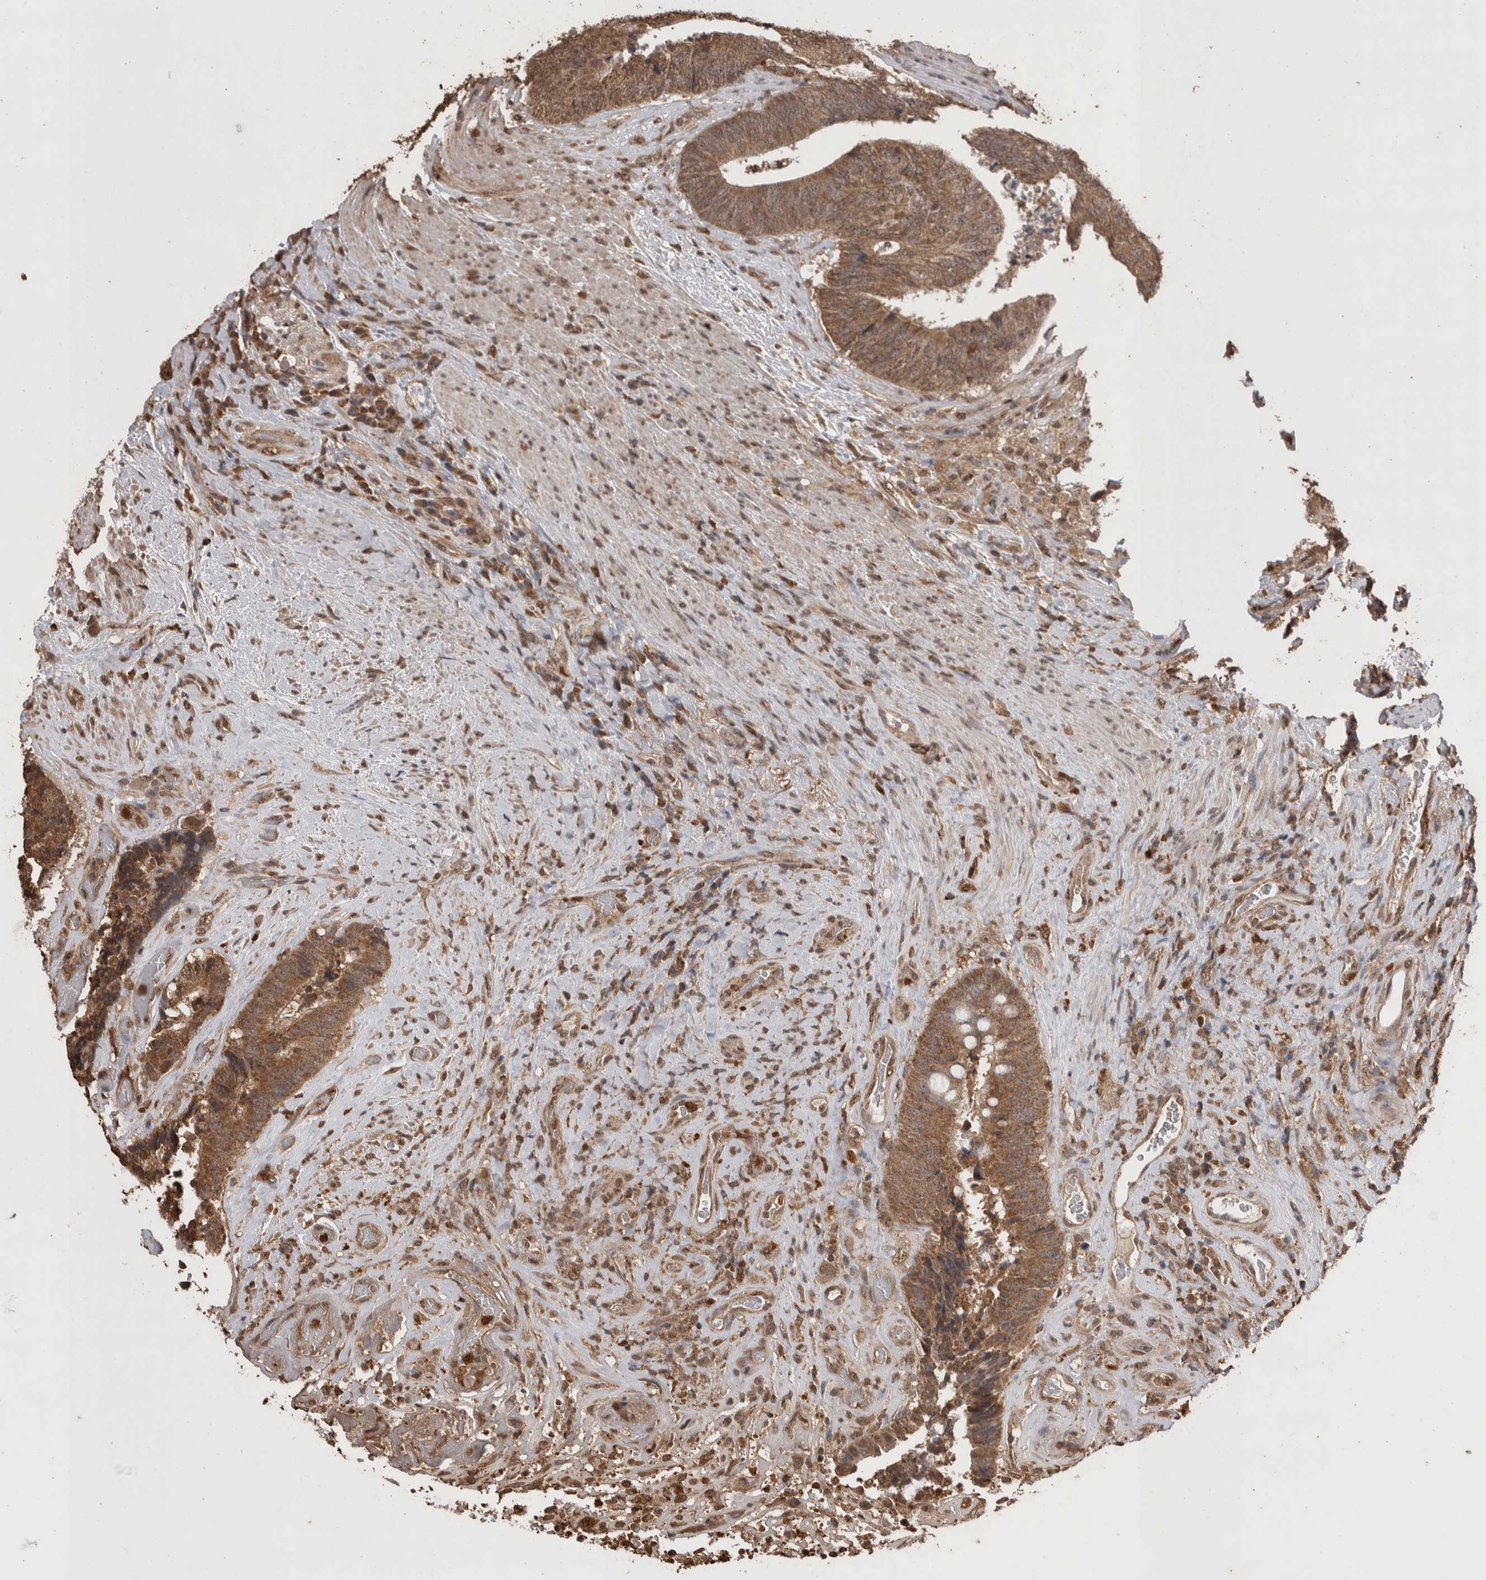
{"staining": {"intensity": "moderate", "quantity": ">75%", "location": "cytoplasmic/membranous"}, "tissue": "colorectal cancer", "cell_type": "Tumor cells", "image_type": "cancer", "snomed": [{"axis": "morphology", "description": "Adenocarcinoma, NOS"}, {"axis": "topography", "description": "Rectum"}], "caption": "A photomicrograph of human adenocarcinoma (colorectal) stained for a protein displays moderate cytoplasmic/membranous brown staining in tumor cells. The protein of interest is stained brown, and the nuclei are stained in blue (DAB IHC with brightfield microscopy, high magnification).", "gene": "GRK5", "patient": {"sex": "male", "age": 72}}